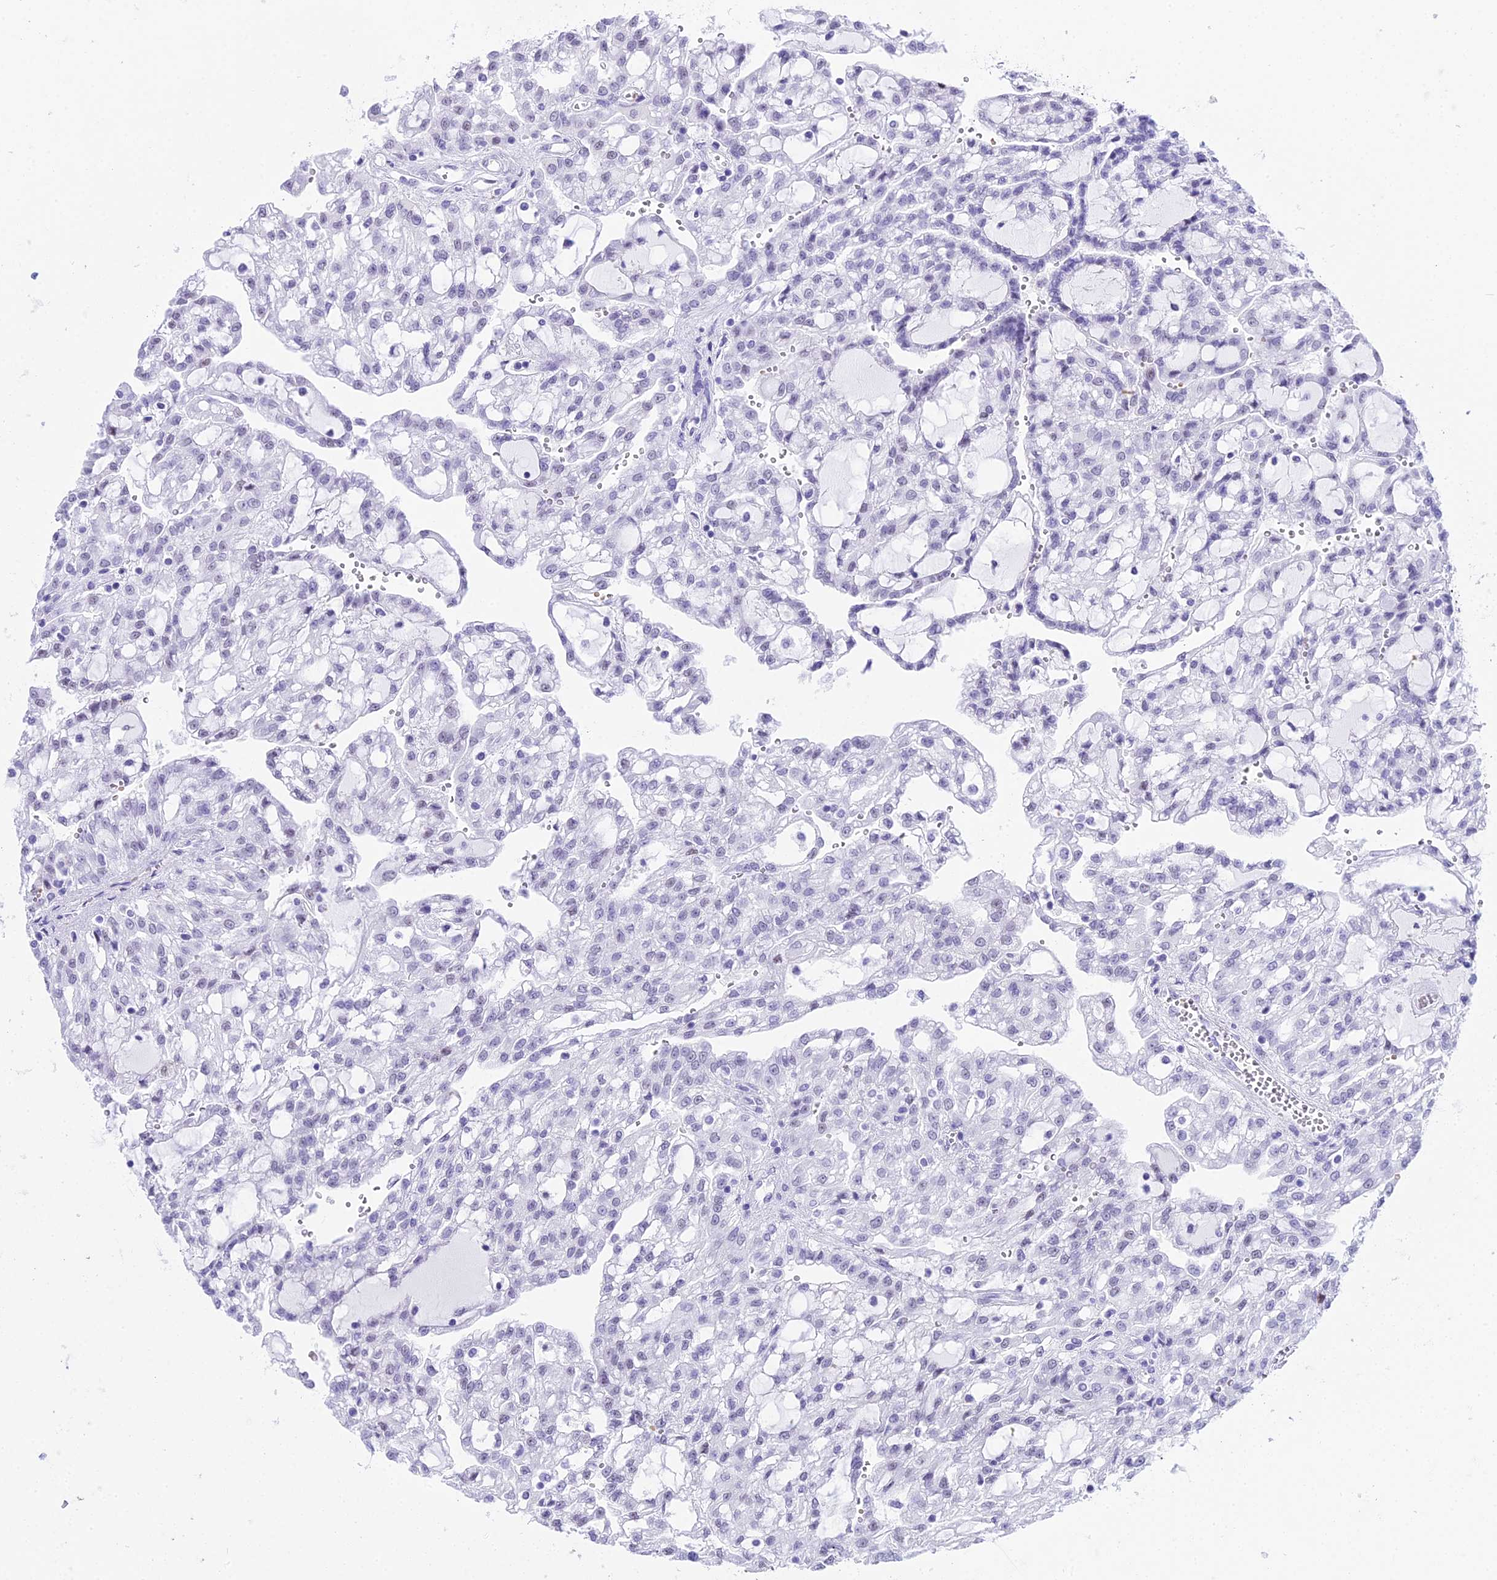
{"staining": {"intensity": "negative", "quantity": "none", "location": "none"}, "tissue": "renal cancer", "cell_type": "Tumor cells", "image_type": "cancer", "snomed": [{"axis": "morphology", "description": "Adenocarcinoma, NOS"}, {"axis": "topography", "description": "Kidney"}], "caption": "Human renal cancer (adenocarcinoma) stained for a protein using immunohistochemistry (IHC) shows no staining in tumor cells.", "gene": "RNPS1", "patient": {"sex": "male", "age": 63}}